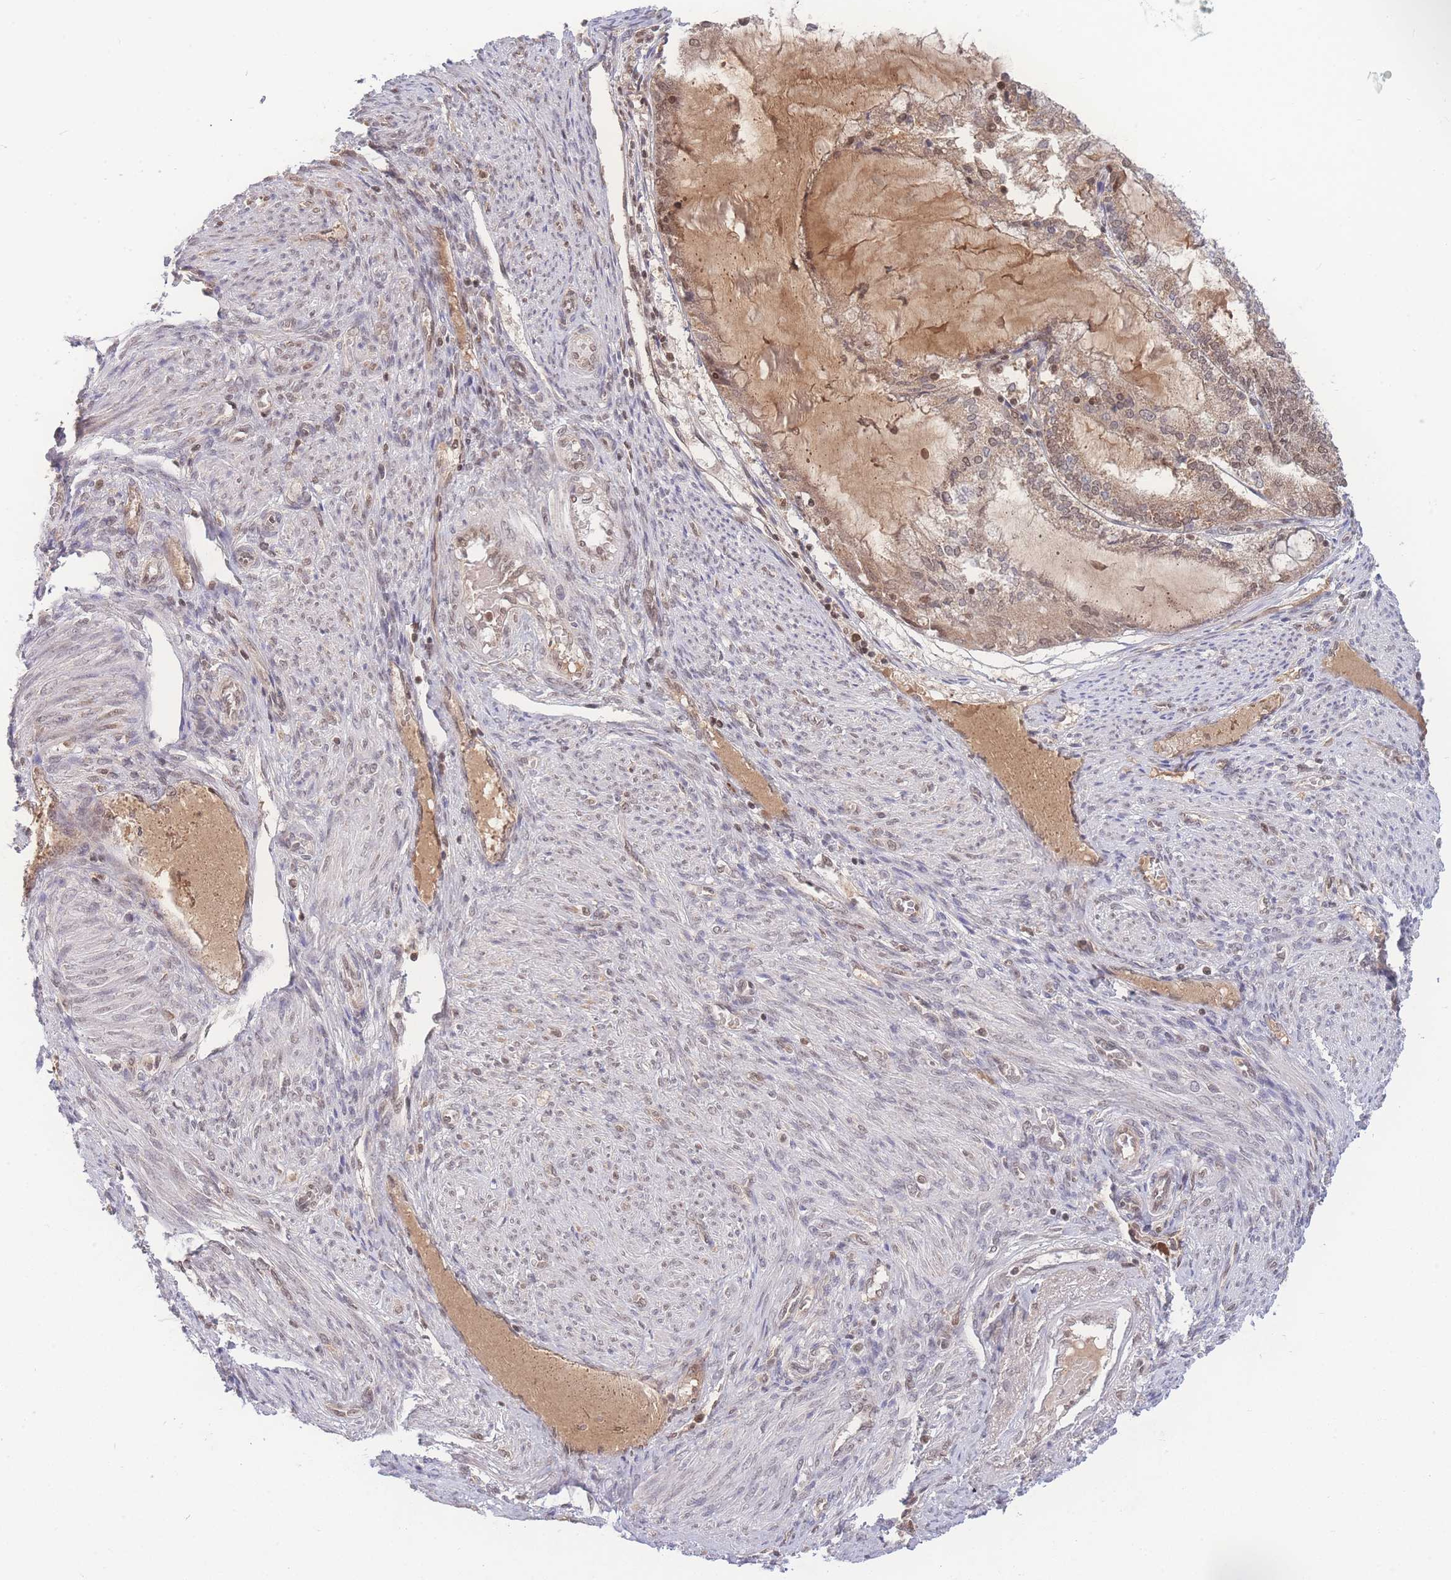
{"staining": {"intensity": "weak", "quantity": ">75%", "location": "cytoplasmic/membranous,nuclear"}, "tissue": "endometrial cancer", "cell_type": "Tumor cells", "image_type": "cancer", "snomed": [{"axis": "morphology", "description": "Adenocarcinoma, NOS"}, {"axis": "topography", "description": "Endometrium"}], "caption": "The micrograph demonstrates immunohistochemical staining of endometrial cancer. There is weak cytoplasmic/membranous and nuclear expression is appreciated in about >75% of tumor cells.", "gene": "RAVER1", "patient": {"sex": "female", "age": 81}}